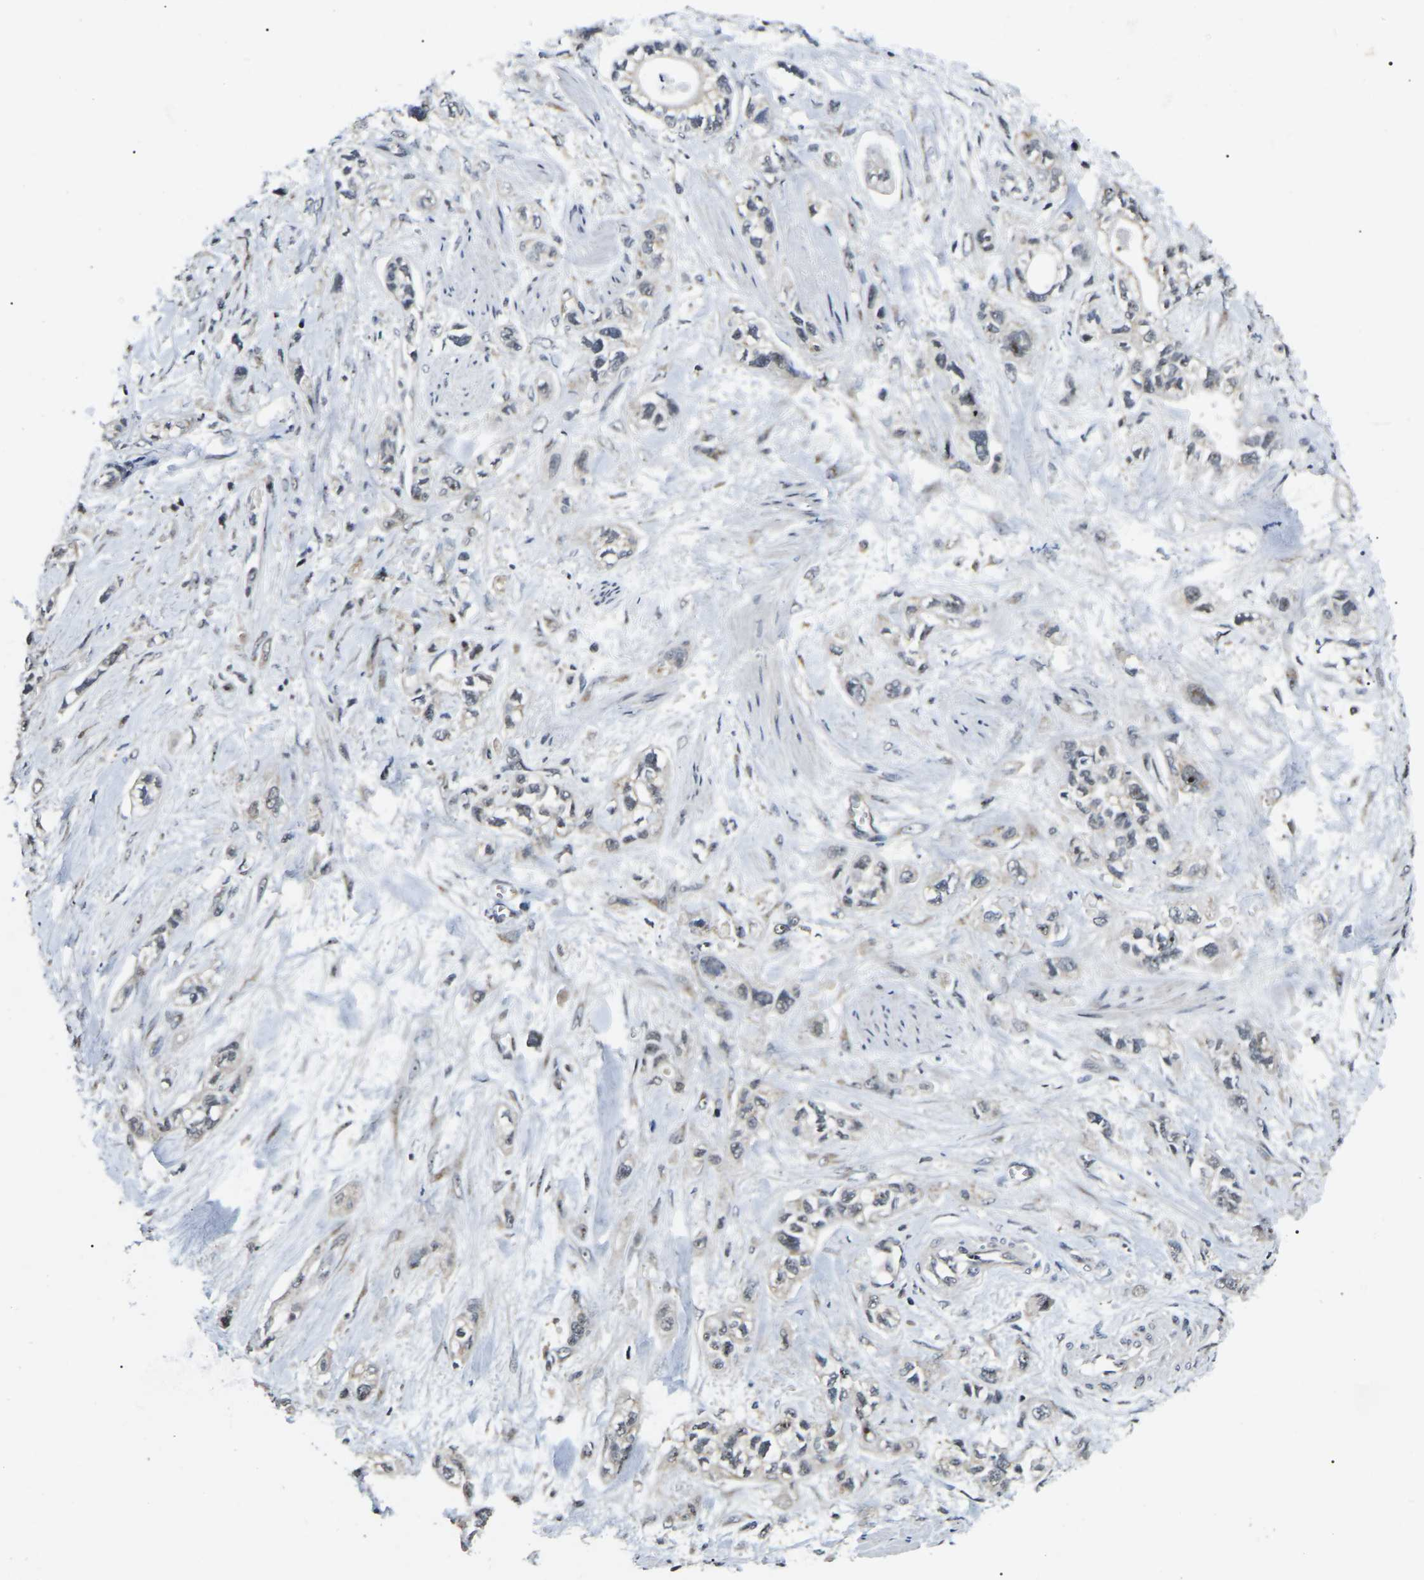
{"staining": {"intensity": "negative", "quantity": "none", "location": "none"}, "tissue": "pancreatic cancer", "cell_type": "Tumor cells", "image_type": "cancer", "snomed": [{"axis": "morphology", "description": "Adenocarcinoma, NOS"}, {"axis": "topography", "description": "Pancreas"}], "caption": "Immunohistochemical staining of pancreatic cancer demonstrates no significant staining in tumor cells.", "gene": "RBM28", "patient": {"sex": "male", "age": 74}}